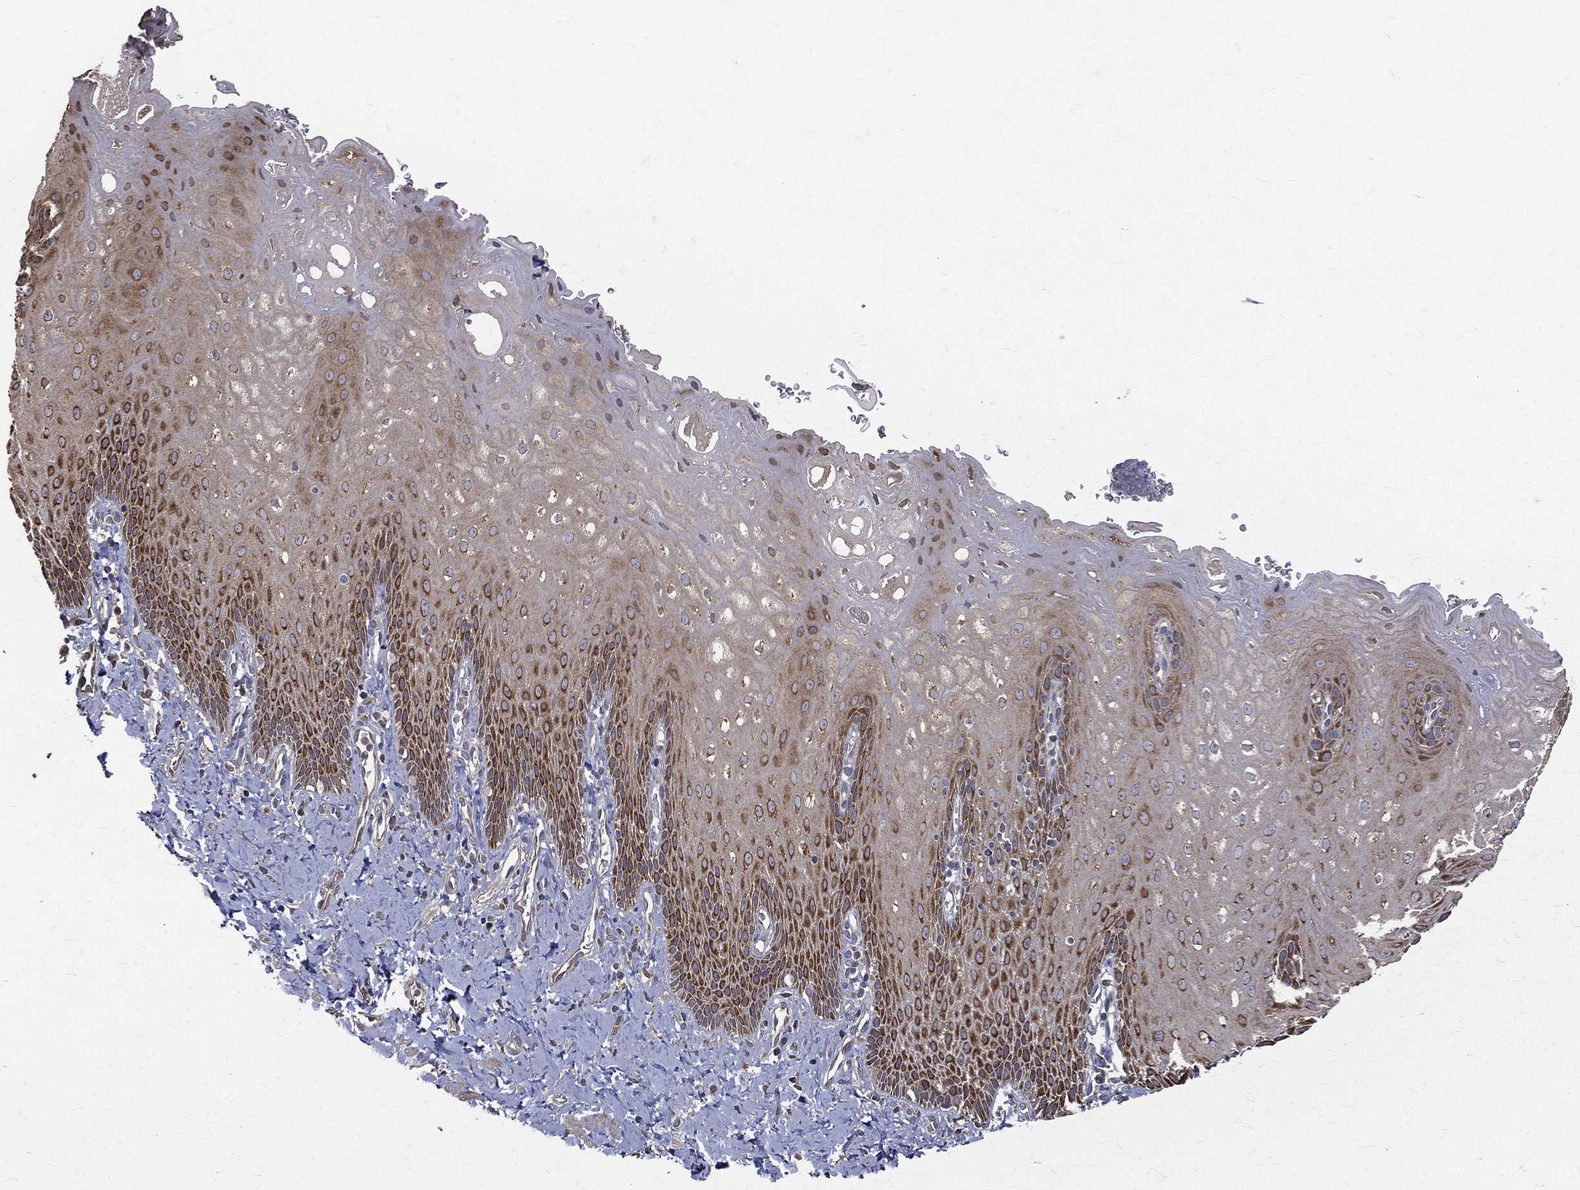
{"staining": {"intensity": "moderate", "quantity": "25%-75%", "location": "cytoplasmic/membranous"}, "tissue": "esophagus", "cell_type": "Squamous epithelial cells", "image_type": "normal", "snomed": [{"axis": "morphology", "description": "Normal tissue, NOS"}, {"axis": "topography", "description": "Esophagus"}], "caption": "Brown immunohistochemical staining in benign esophagus displays moderate cytoplasmic/membranous positivity in approximately 25%-75% of squamous epithelial cells. (Stains: DAB (3,3'-diaminobenzidine) in brown, nuclei in blue, Microscopy: brightfield microscopy at high magnification).", "gene": "RPGR", "patient": {"sex": "male", "age": 64}}